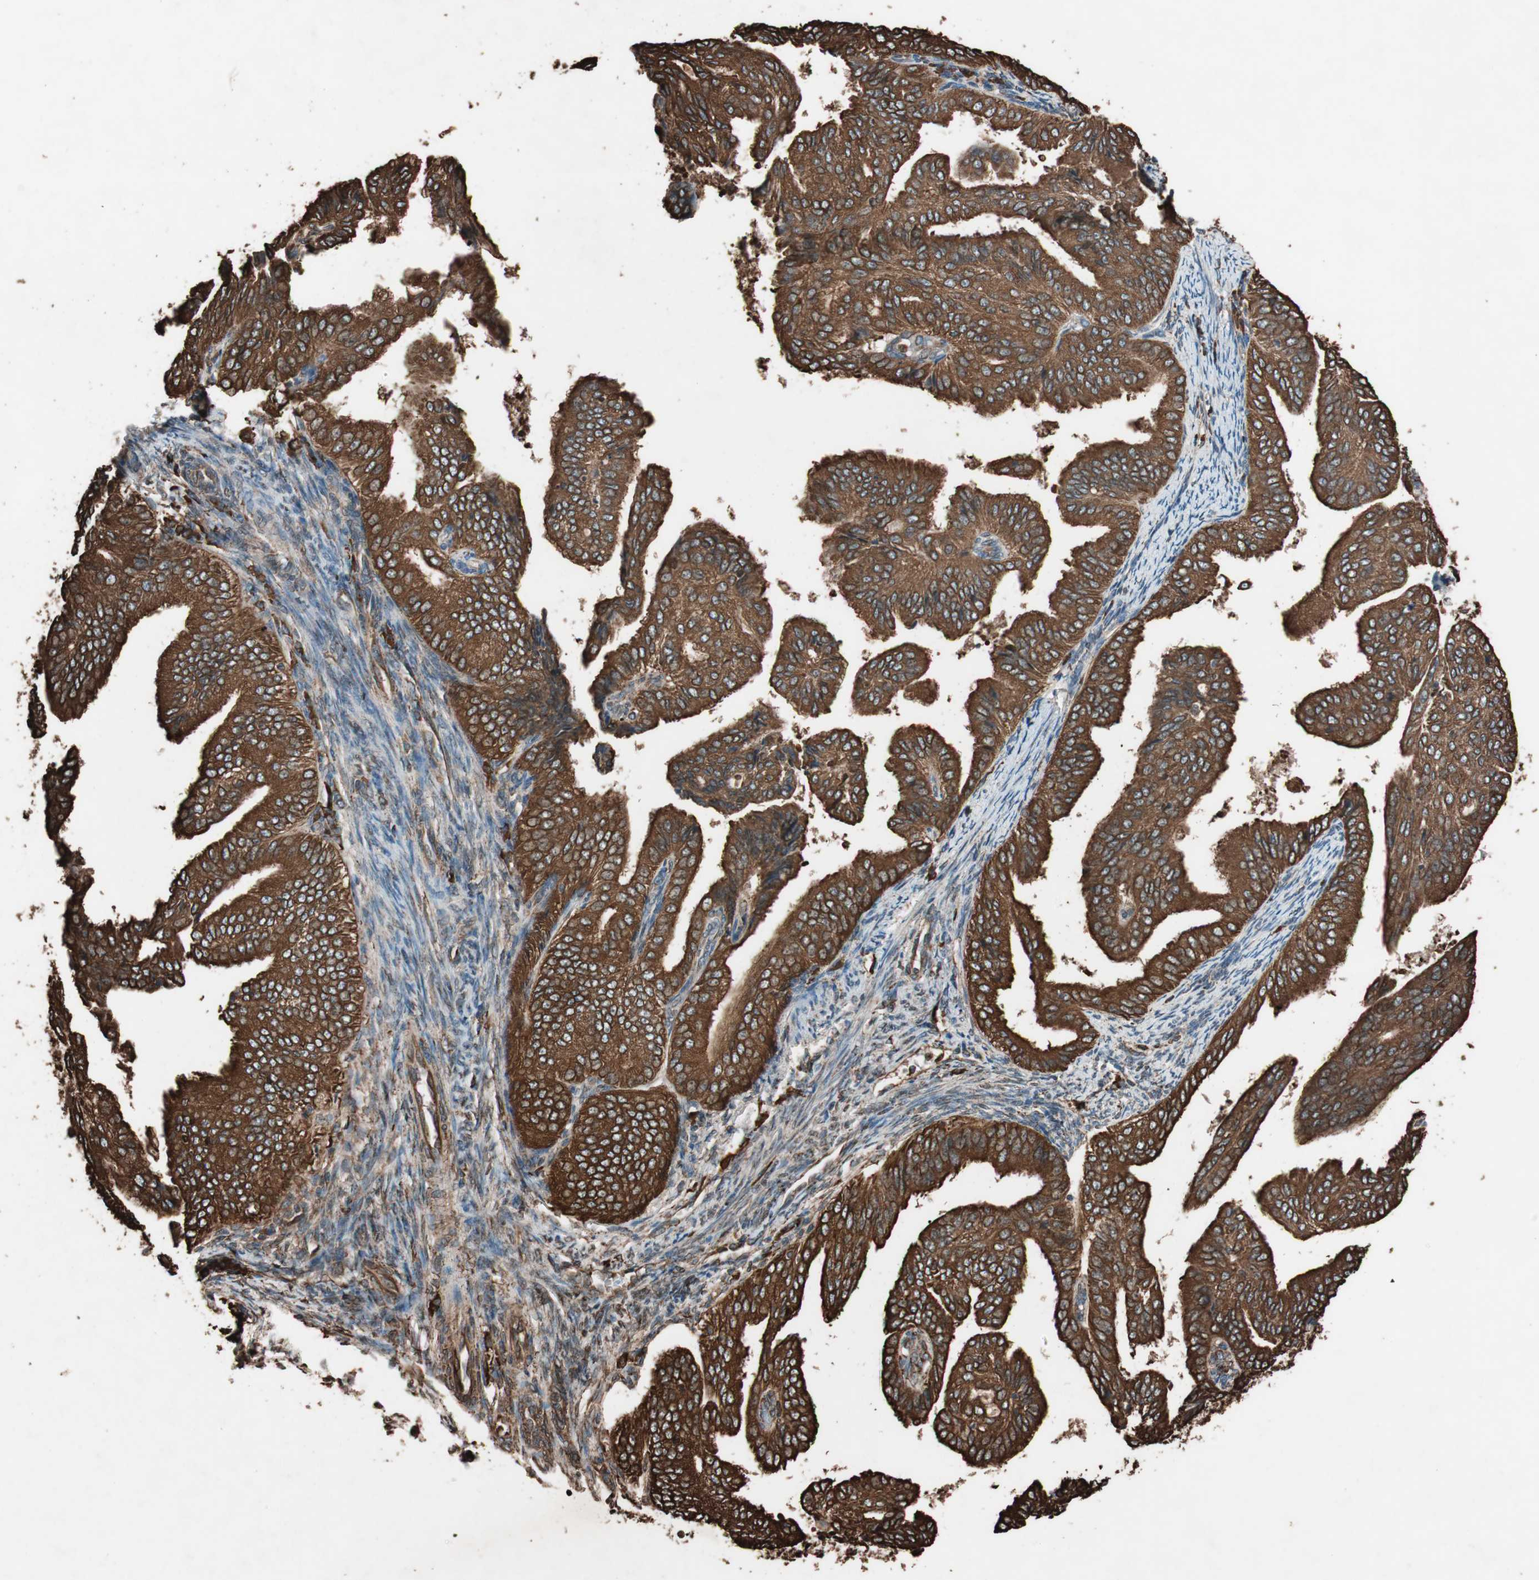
{"staining": {"intensity": "strong", "quantity": ">75%", "location": "cytoplasmic/membranous"}, "tissue": "endometrial cancer", "cell_type": "Tumor cells", "image_type": "cancer", "snomed": [{"axis": "morphology", "description": "Adenocarcinoma, NOS"}, {"axis": "topography", "description": "Endometrium"}], "caption": "Immunohistochemistry of endometrial cancer demonstrates high levels of strong cytoplasmic/membranous expression in about >75% of tumor cells. The protein of interest is stained brown, and the nuclei are stained in blue (DAB IHC with brightfield microscopy, high magnification).", "gene": "VEGFA", "patient": {"sex": "female", "age": 58}}